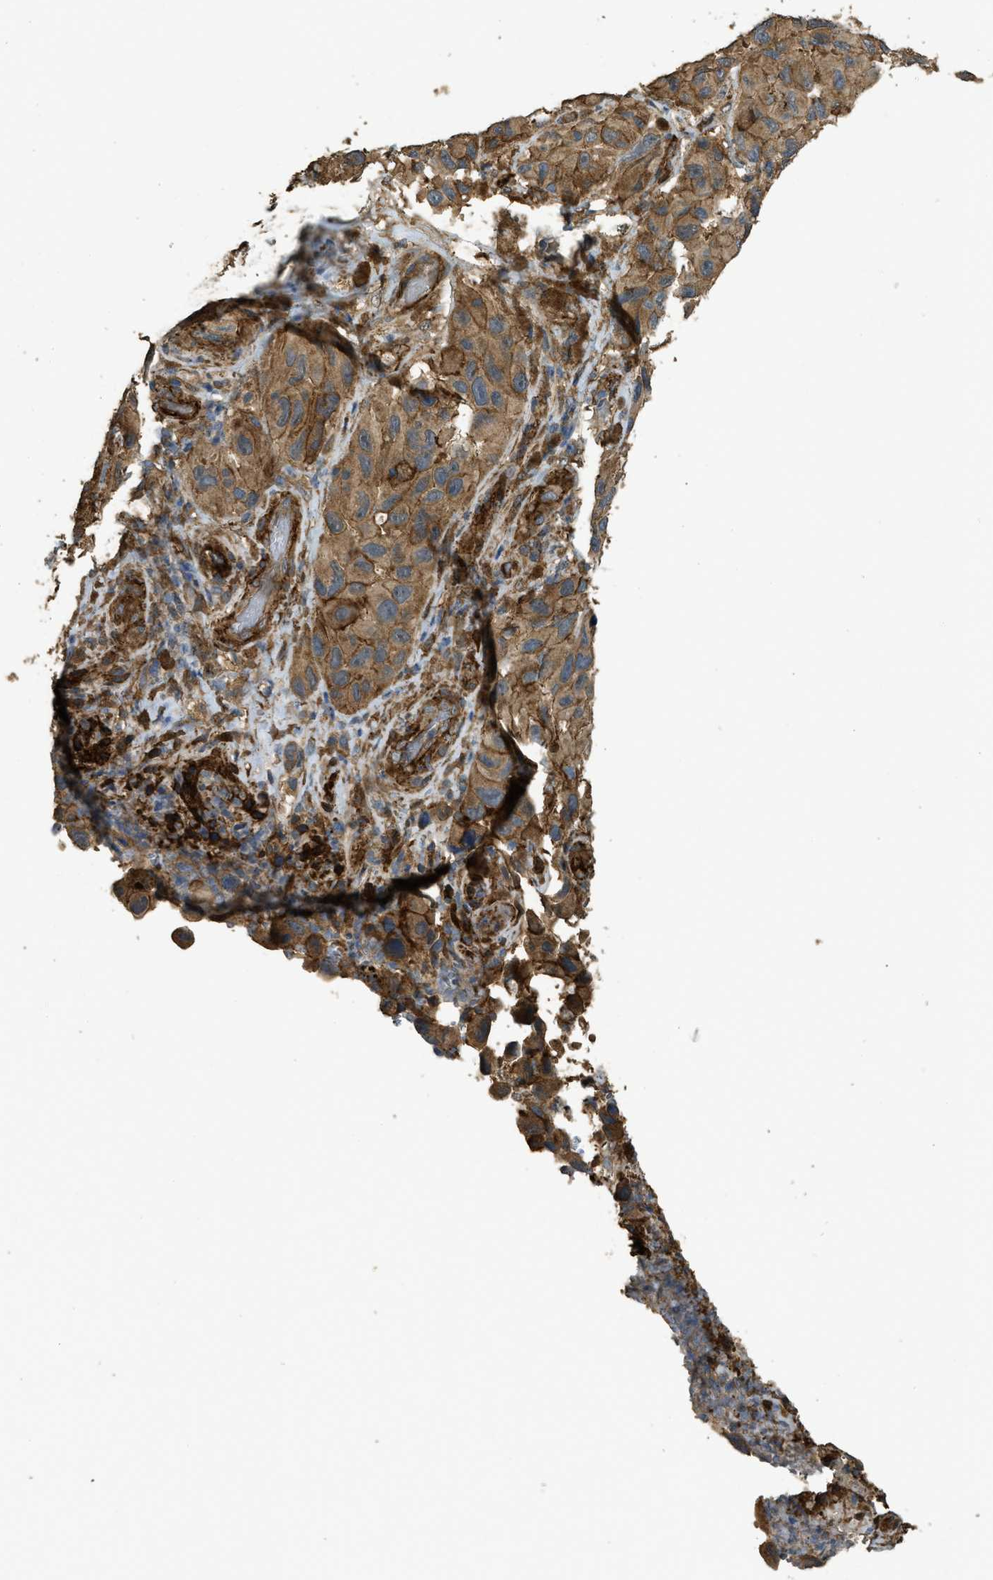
{"staining": {"intensity": "moderate", "quantity": ">75%", "location": "cytoplasmic/membranous"}, "tissue": "melanoma", "cell_type": "Tumor cells", "image_type": "cancer", "snomed": [{"axis": "morphology", "description": "Malignant melanoma, NOS"}, {"axis": "topography", "description": "Skin"}], "caption": "Melanoma stained for a protein (brown) exhibits moderate cytoplasmic/membranous positive positivity in approximately >75% of tumor cells.", "gene": "CD276", "patient": {"sex": "female", "age": 73}}